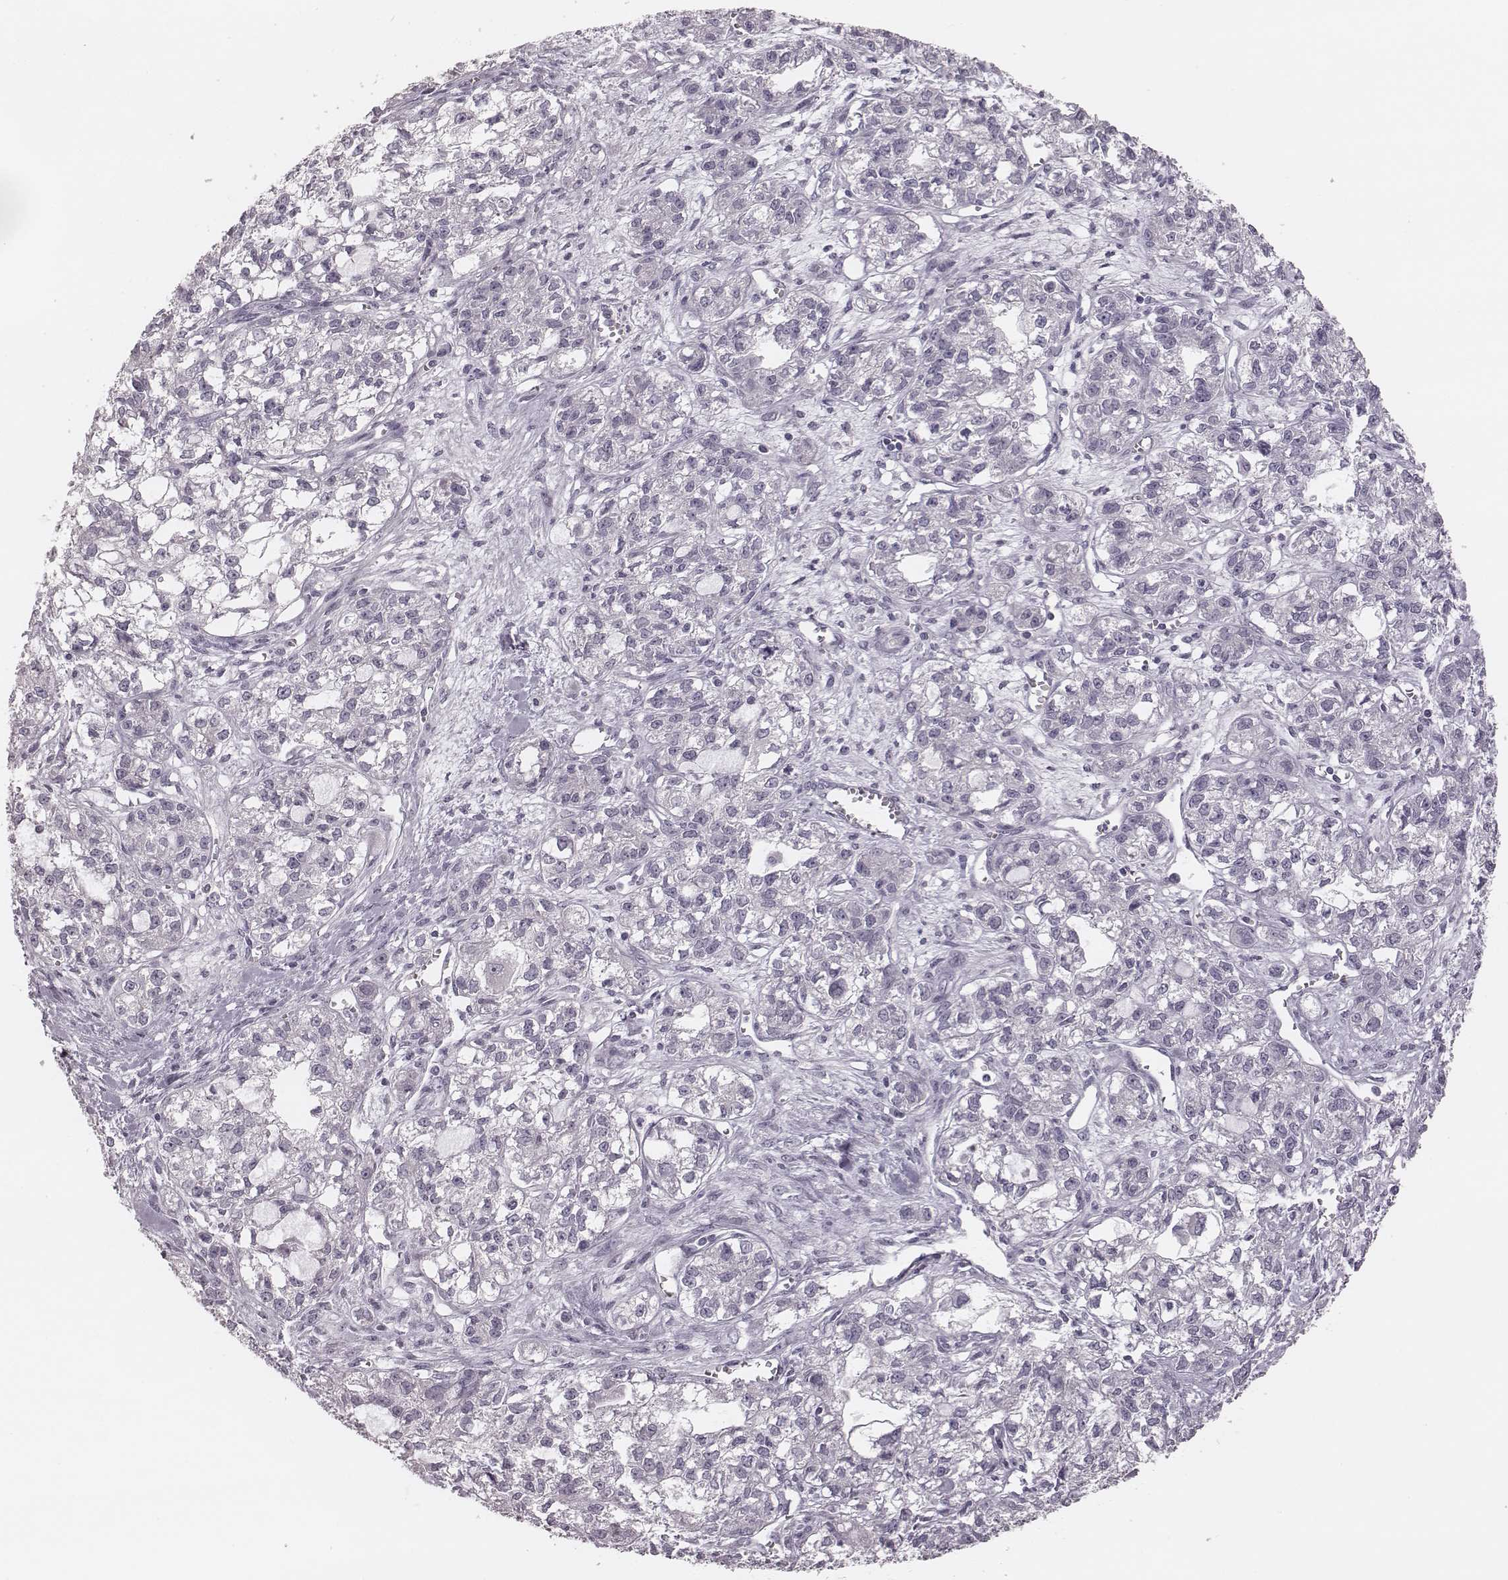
{"staining": {"intensity": "negative", "quantity": "none", "location": "none"}, "tissue": "ovarian cancer", "cell_type": "Tumor cells", "image_type": "cancer", "snomed": [{"axis": "morphology", "description": "Carcinoma, endometroid"}, {"axis": "topography", "description": "Ovary"}], "caption": "Protein analysis of ovarian cancer demonstrates no significant expression in tumor cells.", "gene": "SPA17", "patient": {"sex": "female", "age": 64}}